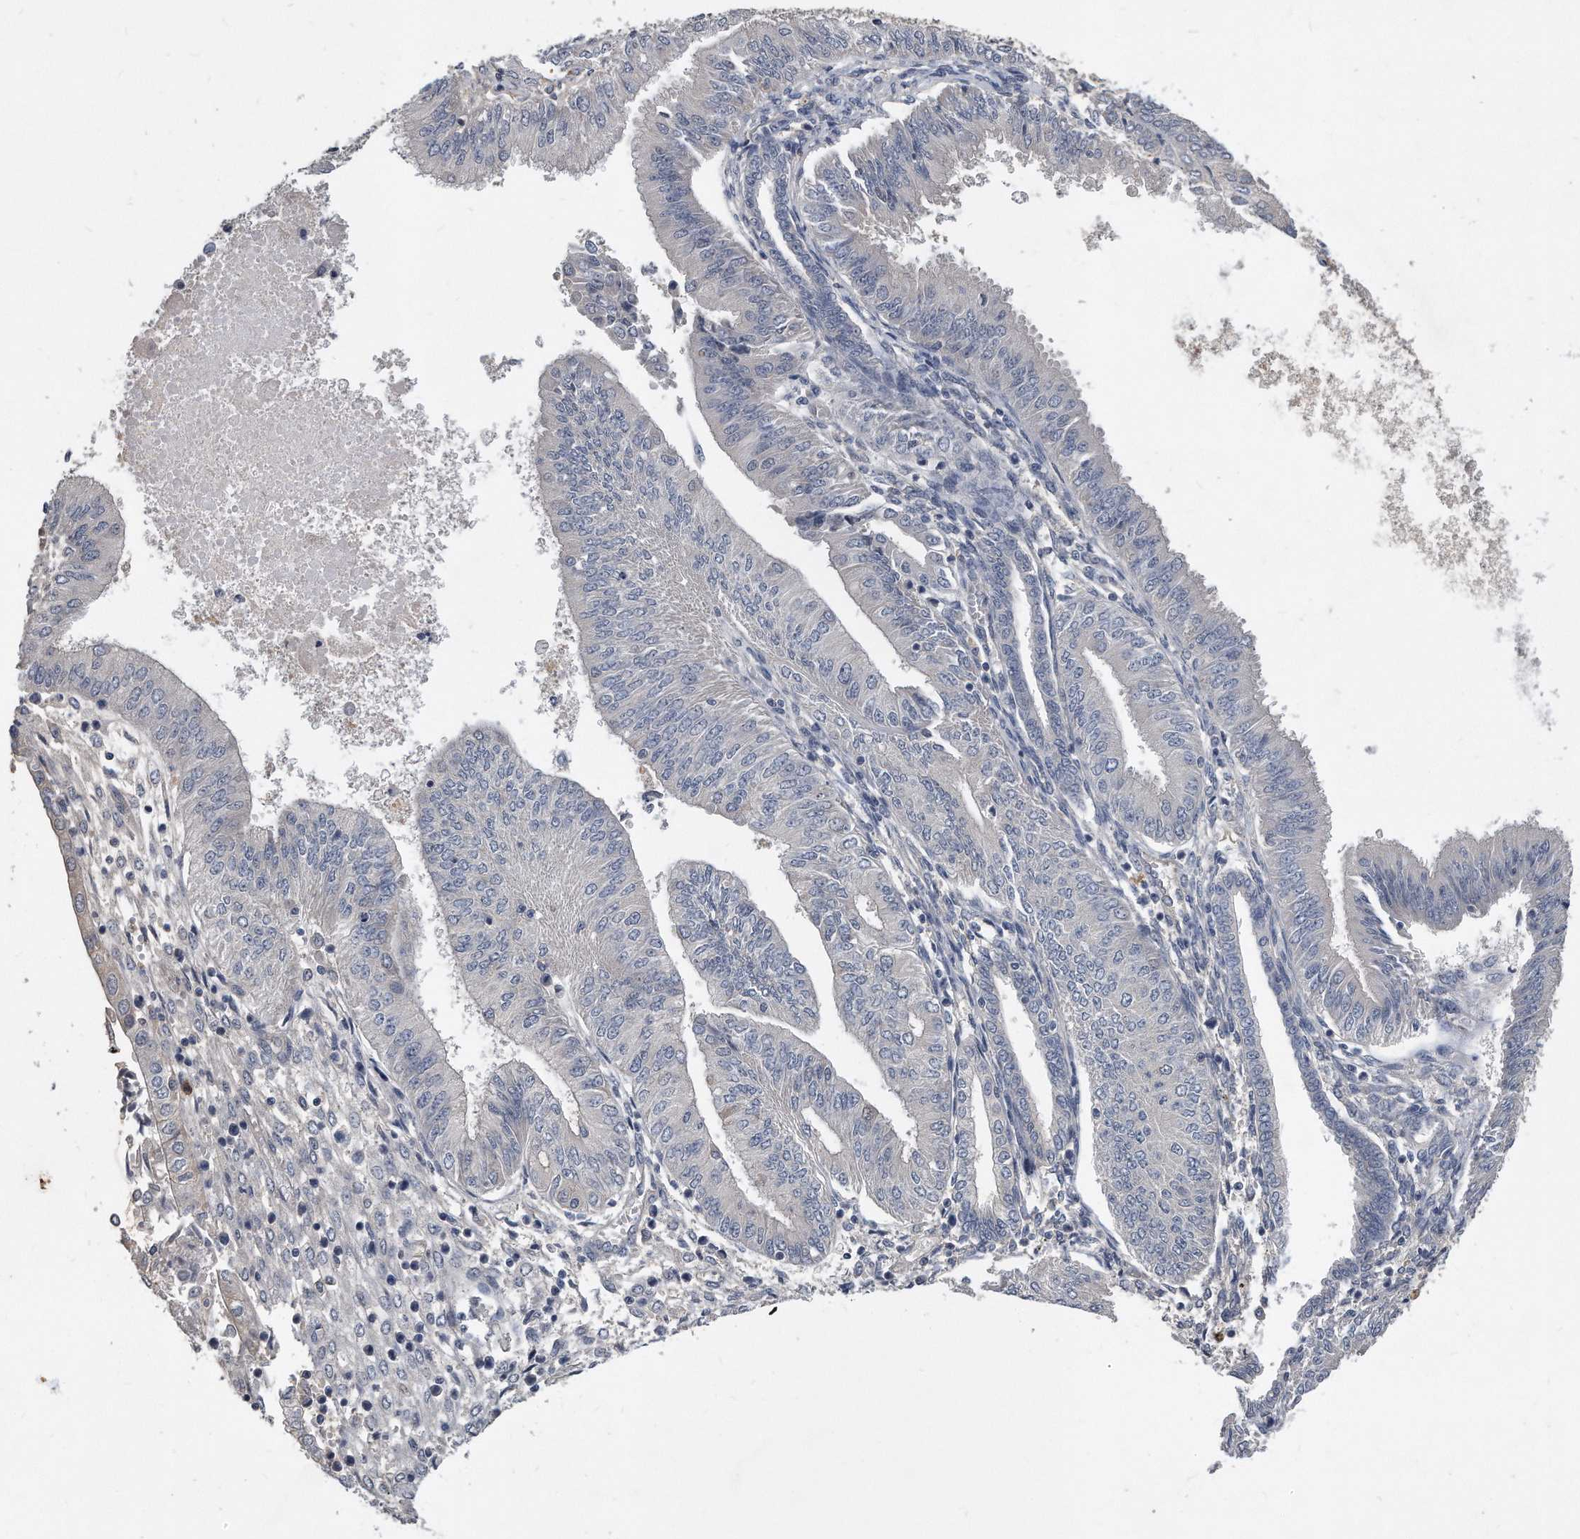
{"staining": {"intensity": "negative", "quantity": "none", "location": "none"}, "tissue": "endometrial cancer", "cell_type": "Tumor cells", "image_type": "cancer", "snomed": [{"axis": "morphology", "description": "Adenocarcinoma, NOS"}, {"axis": "topography", "description": "Endometrium"}], "caption": "A histopathology image of human endometrial cancer (adenocarcinoma) is negative for staining in tumor cells.", "gene": "HOMER3", "patient": {"sex": "female", "age": 53}}